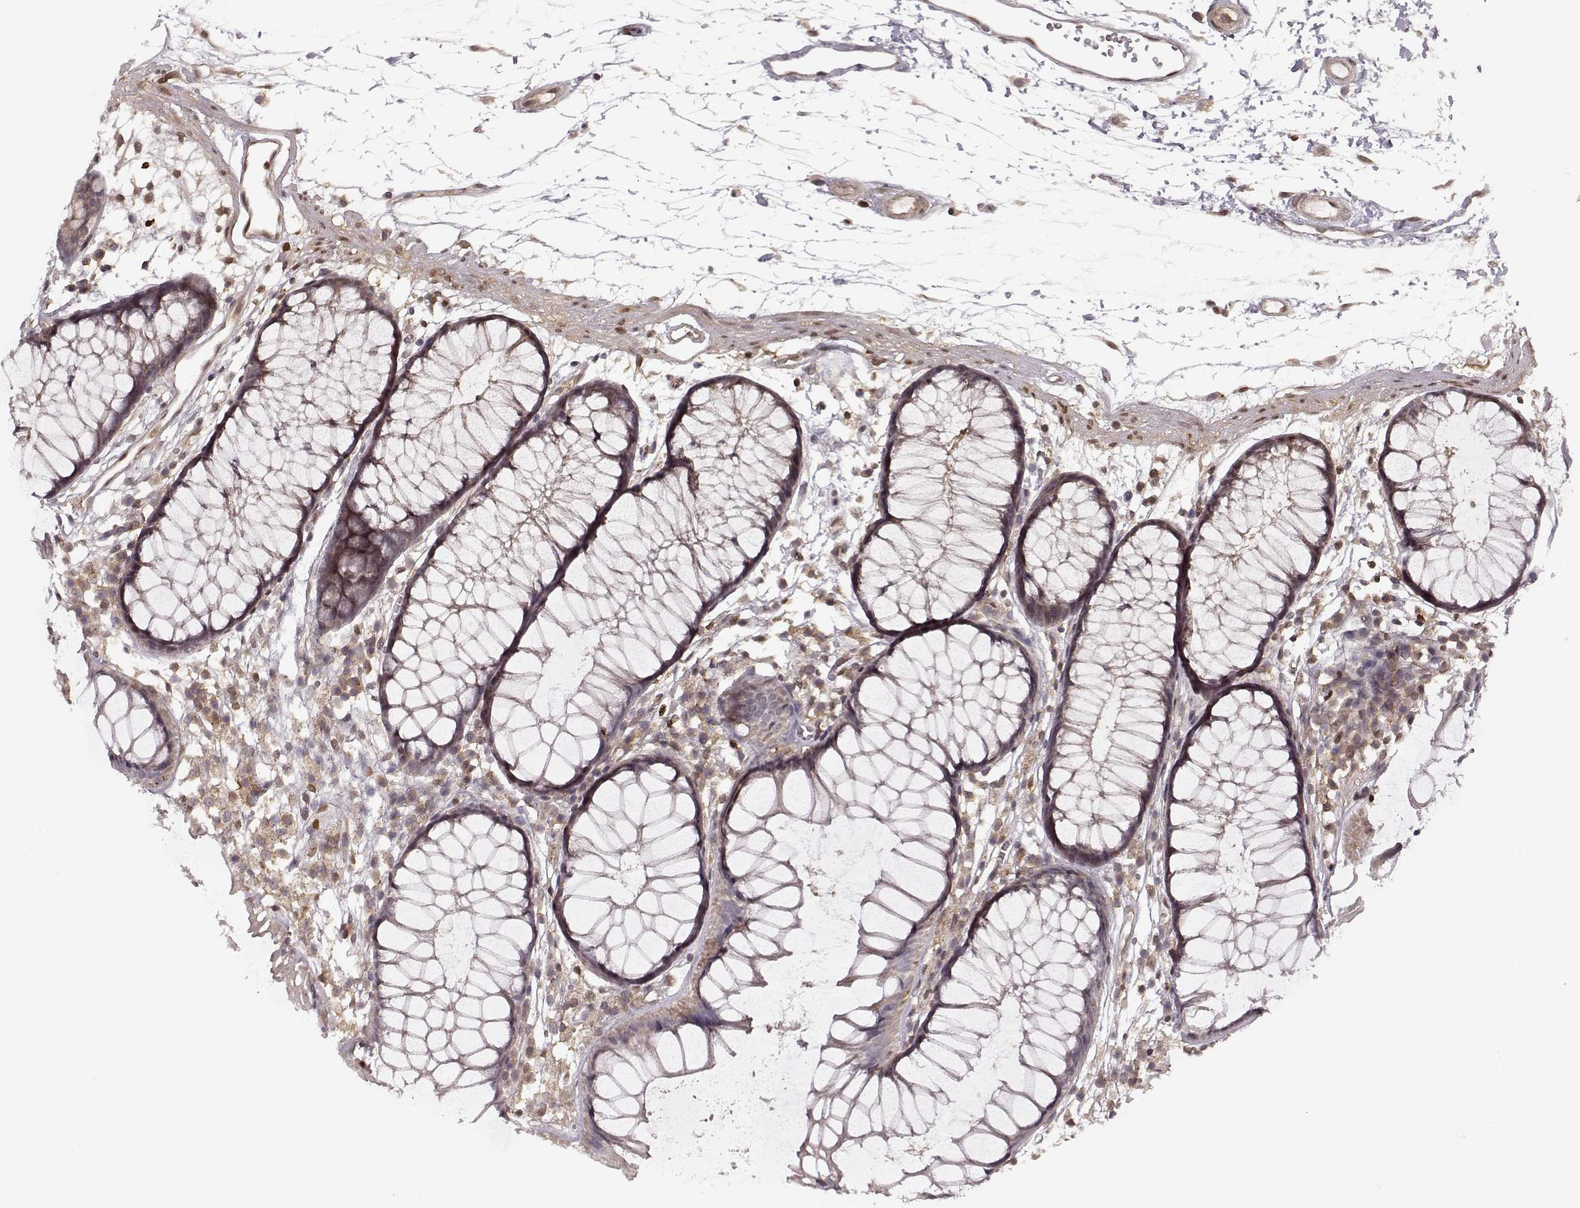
{"staining": {"intensity": "negative", "quantity": "none", "location": "none"}, "tissue": "colon", "cell_type": "Endothelial cells", "image_type": "normal", "snomed": [{"axis": "morphology", "description": "Normal tissue, NOS"}, {"axis": "morphology", "description": "Adenocarcinoma, NOS"}, {"axis": "topography", "description": "Colon"}], "caption": "The image reveals no significant positivity in endothelial cells of colon. The staining is performed using DAB brown chromogen with nuclei counter-stained in using hematoxylin.", "gene": "MFSD1", "patient": {"sex": "male", "age": 65}}